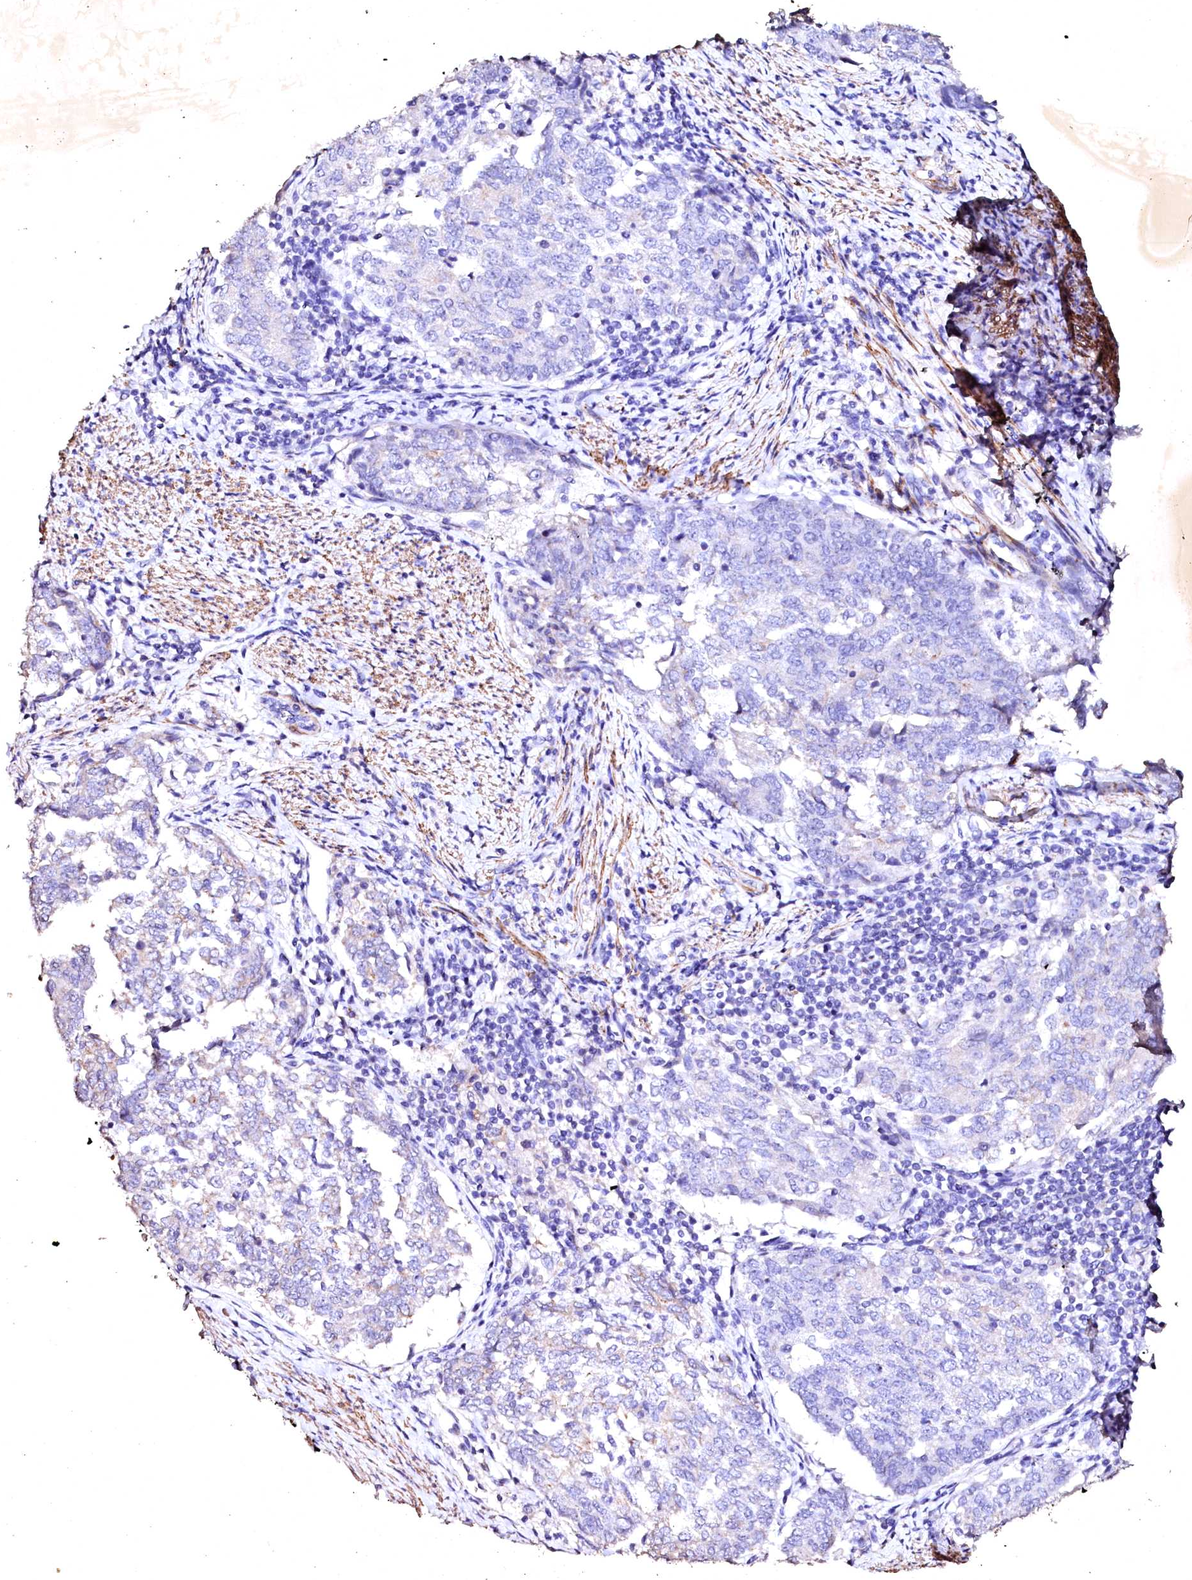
{"staining": {"intensity": "moderate", "quantity": "<25%", "location": "cytoplasmic/membranous"}, "tissue": "endometrial cancer", "cell_type": "Tumor cells", "image_type": "cancer", "snomed": [{"axis": "morphology", "description": "Adenocarcinoma, NOS"}, {"axis": "topography", "description": "Endometrium"}], "caption": "The immunohistochemical stain highlights moderate cytoplasmic/membranous staining in tumor cells of adenocarcinoma (endometrial) tissue.", "gene": "VPS36", "patient": {"sex": "female", "age": 80}}